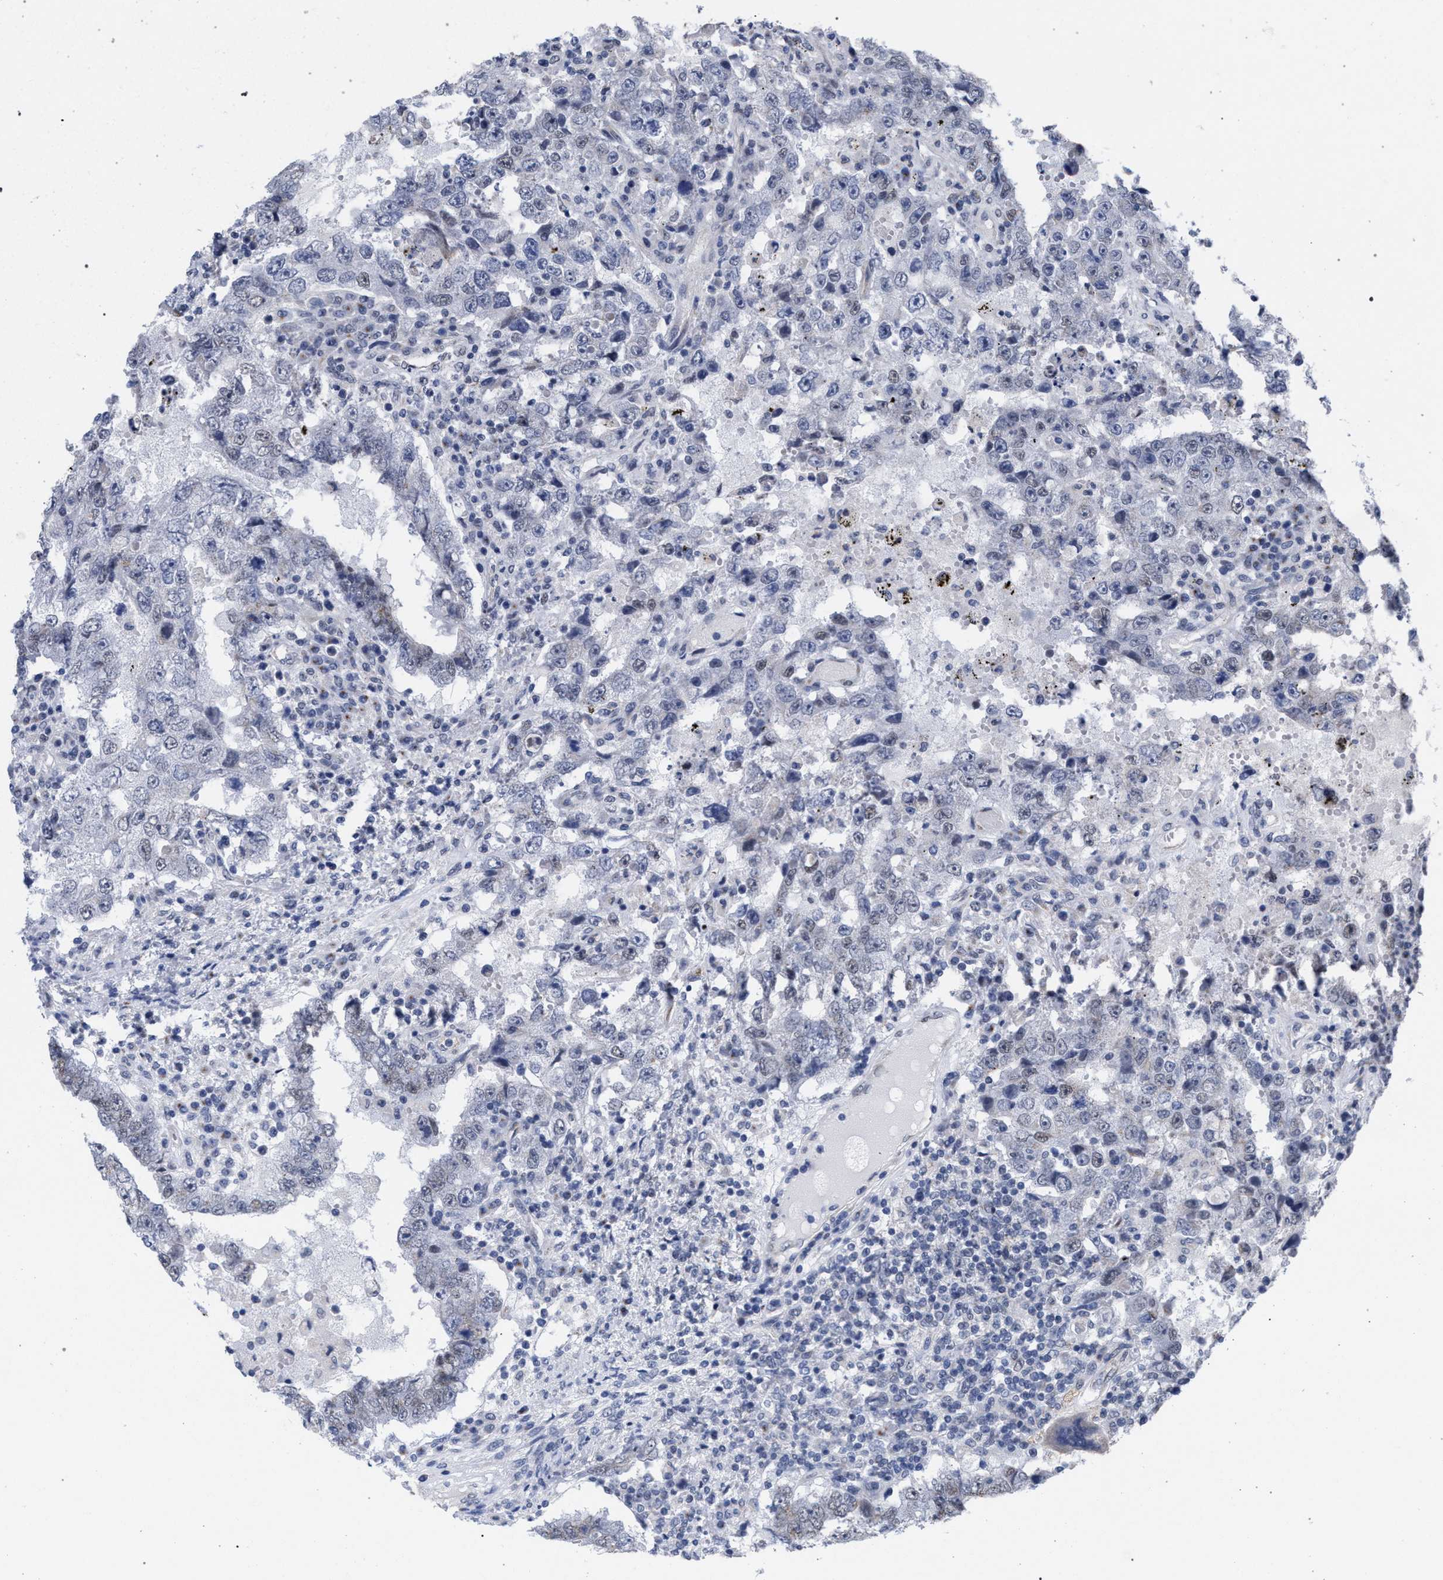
{"staining": {"intensity": "weak", "quantity": "<25%", "location": "cytoplasmic/membranous"}, "tissue": "testis cancer", "cell_type": "Tumor cells", "image_type": "cancer", "snomed": [{"axis": "morphology", "description": "Carcinoma, Embryonal, NOS"}, {"axis": "topography", "description": "Testis"}], "caption": "Immunohistochemical staining of human embryonal carcinoma (testis) demonstrates no significant positivity in tumor cells.", "gene": "GOLGA2", "patient": {"sex": "male", "age": 26}}